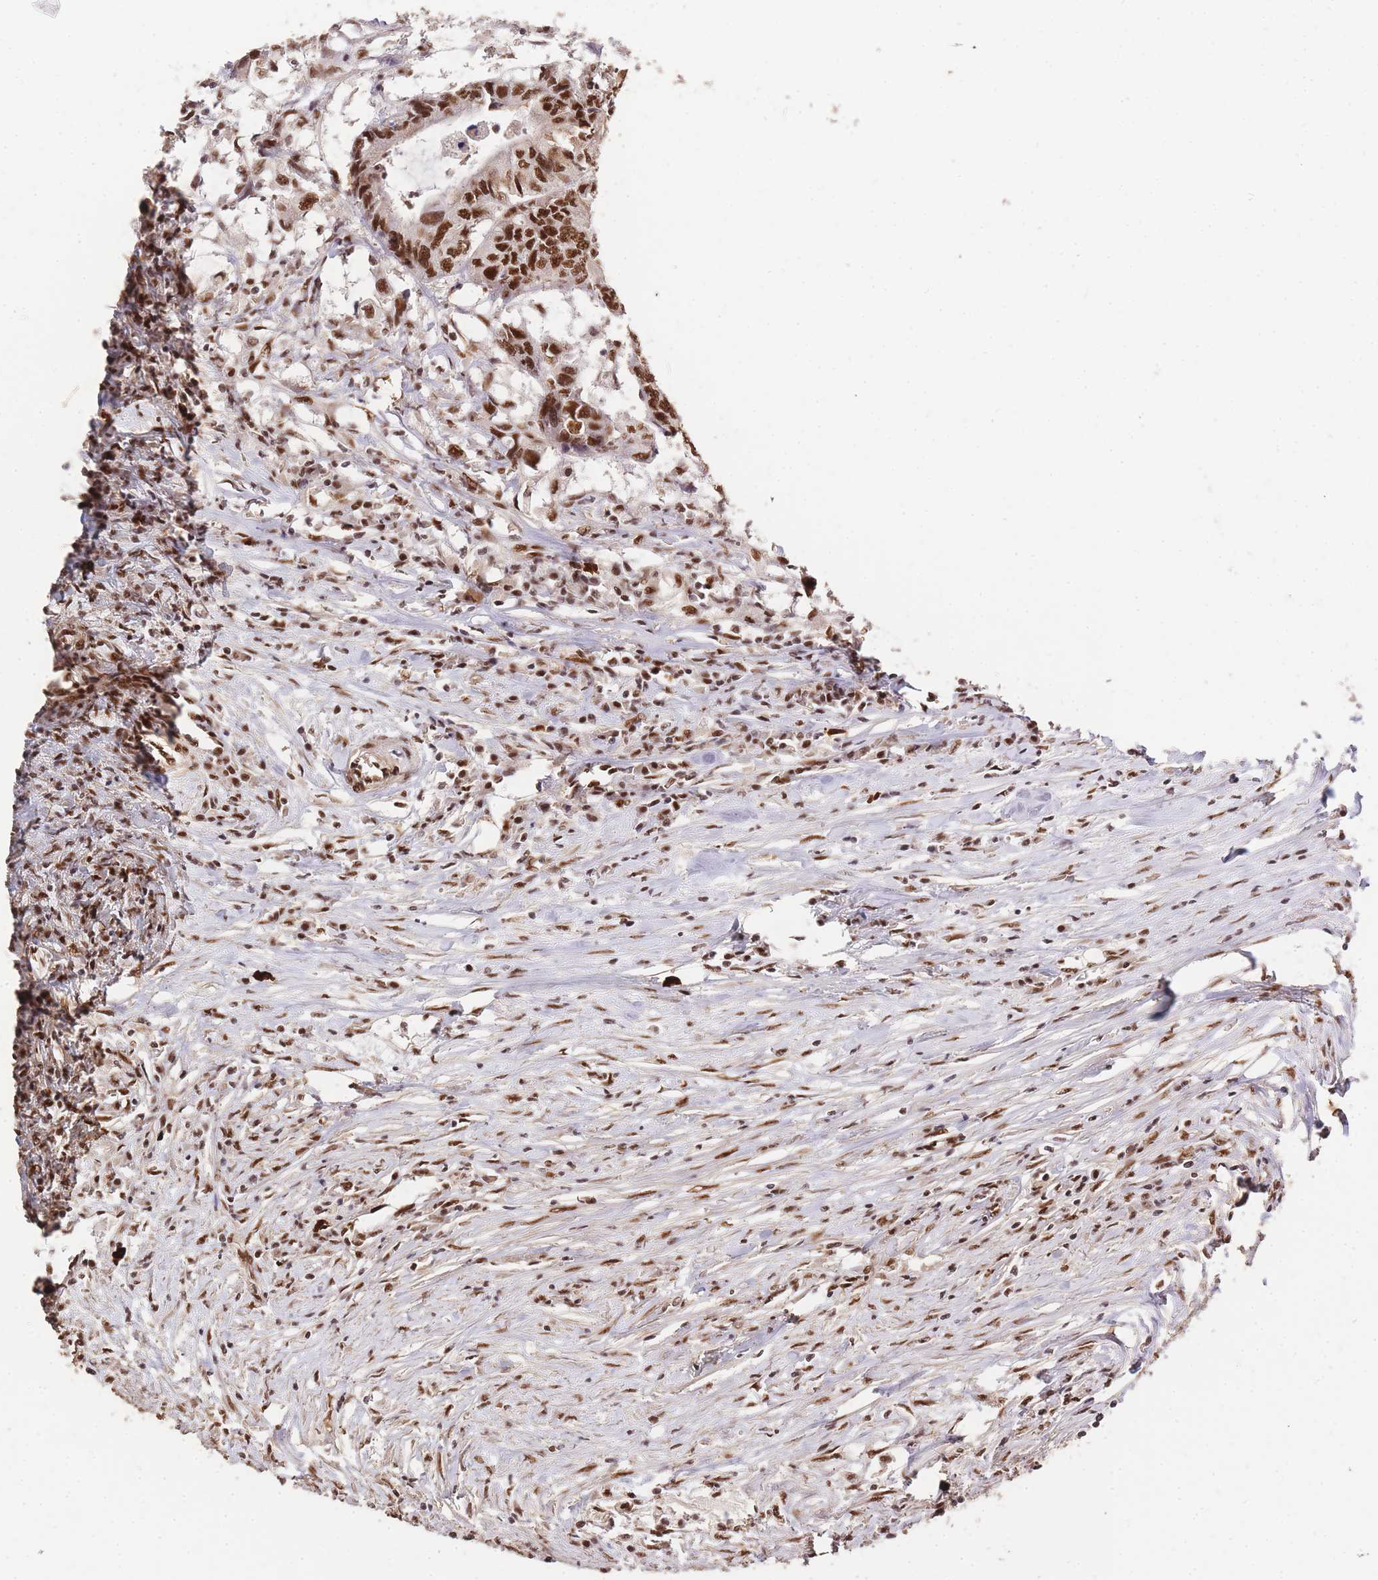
{"staining": {"intensity": "strong", "quantity": ">75%", "location": "nuclear"}, "tissue": "colorectal cancer", "cell_type": "Tumor cells", "image_type": "cancer", "snomed": [{"axis": "morphology", "description": "Adenocarcinoma, NOS"}, {"axis": "topography", "description": "Colon"}], "caption": "Protein staining displays strong nuclear expression in about >75% of tumor cells in colorectal cancer (adenocarcinoma).", "gene": "PRKDC", "patient": {"sex": "male", "age": 71}}